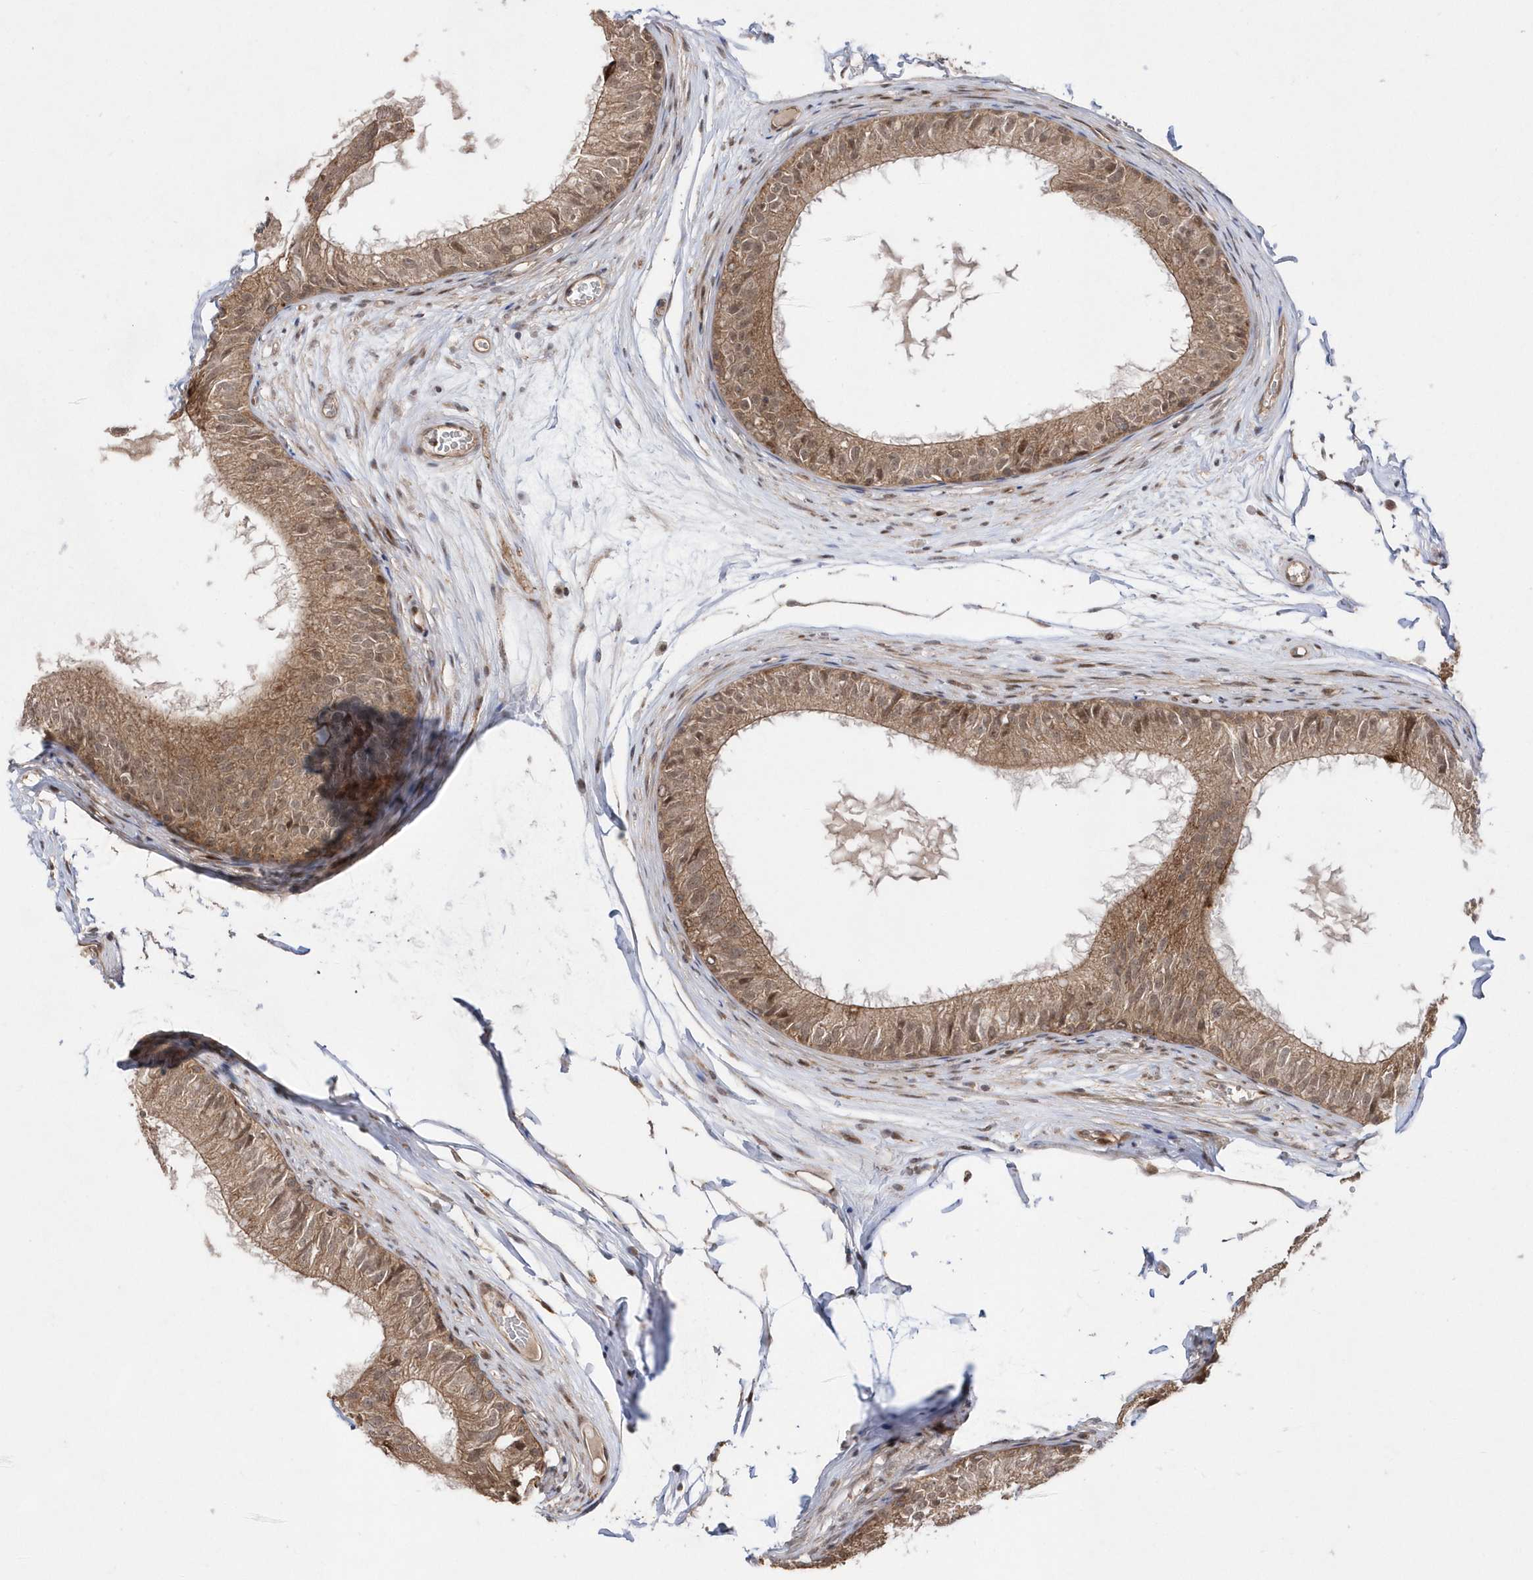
{"staining": {"intensity": "moderate", "quantity": ">75%", "location": "cytoplasmic/membranous,nuclear"}, "tissue": "epididymis", "cell_type": "Glandular cells", "image_type": "normal", "snomed": [{"axis": "morphology", "description": "Normal tissue, NOS"}, {"axis": "morphology", "description": "Seminoma in situ"}, {"axis": "topography", "description": "Testis"}, {"axis": "topography", "description": "Epididymis"}], "caption": "Approximately >75% of glandular cells in benign human epididymis demonstrate moderate cytoplasmic/membranous,nuclear protein expression as visualized by brown immunohistochemical staining.", "gene": "DALRD3", "patient": {"sex": "male", "age": 28}}